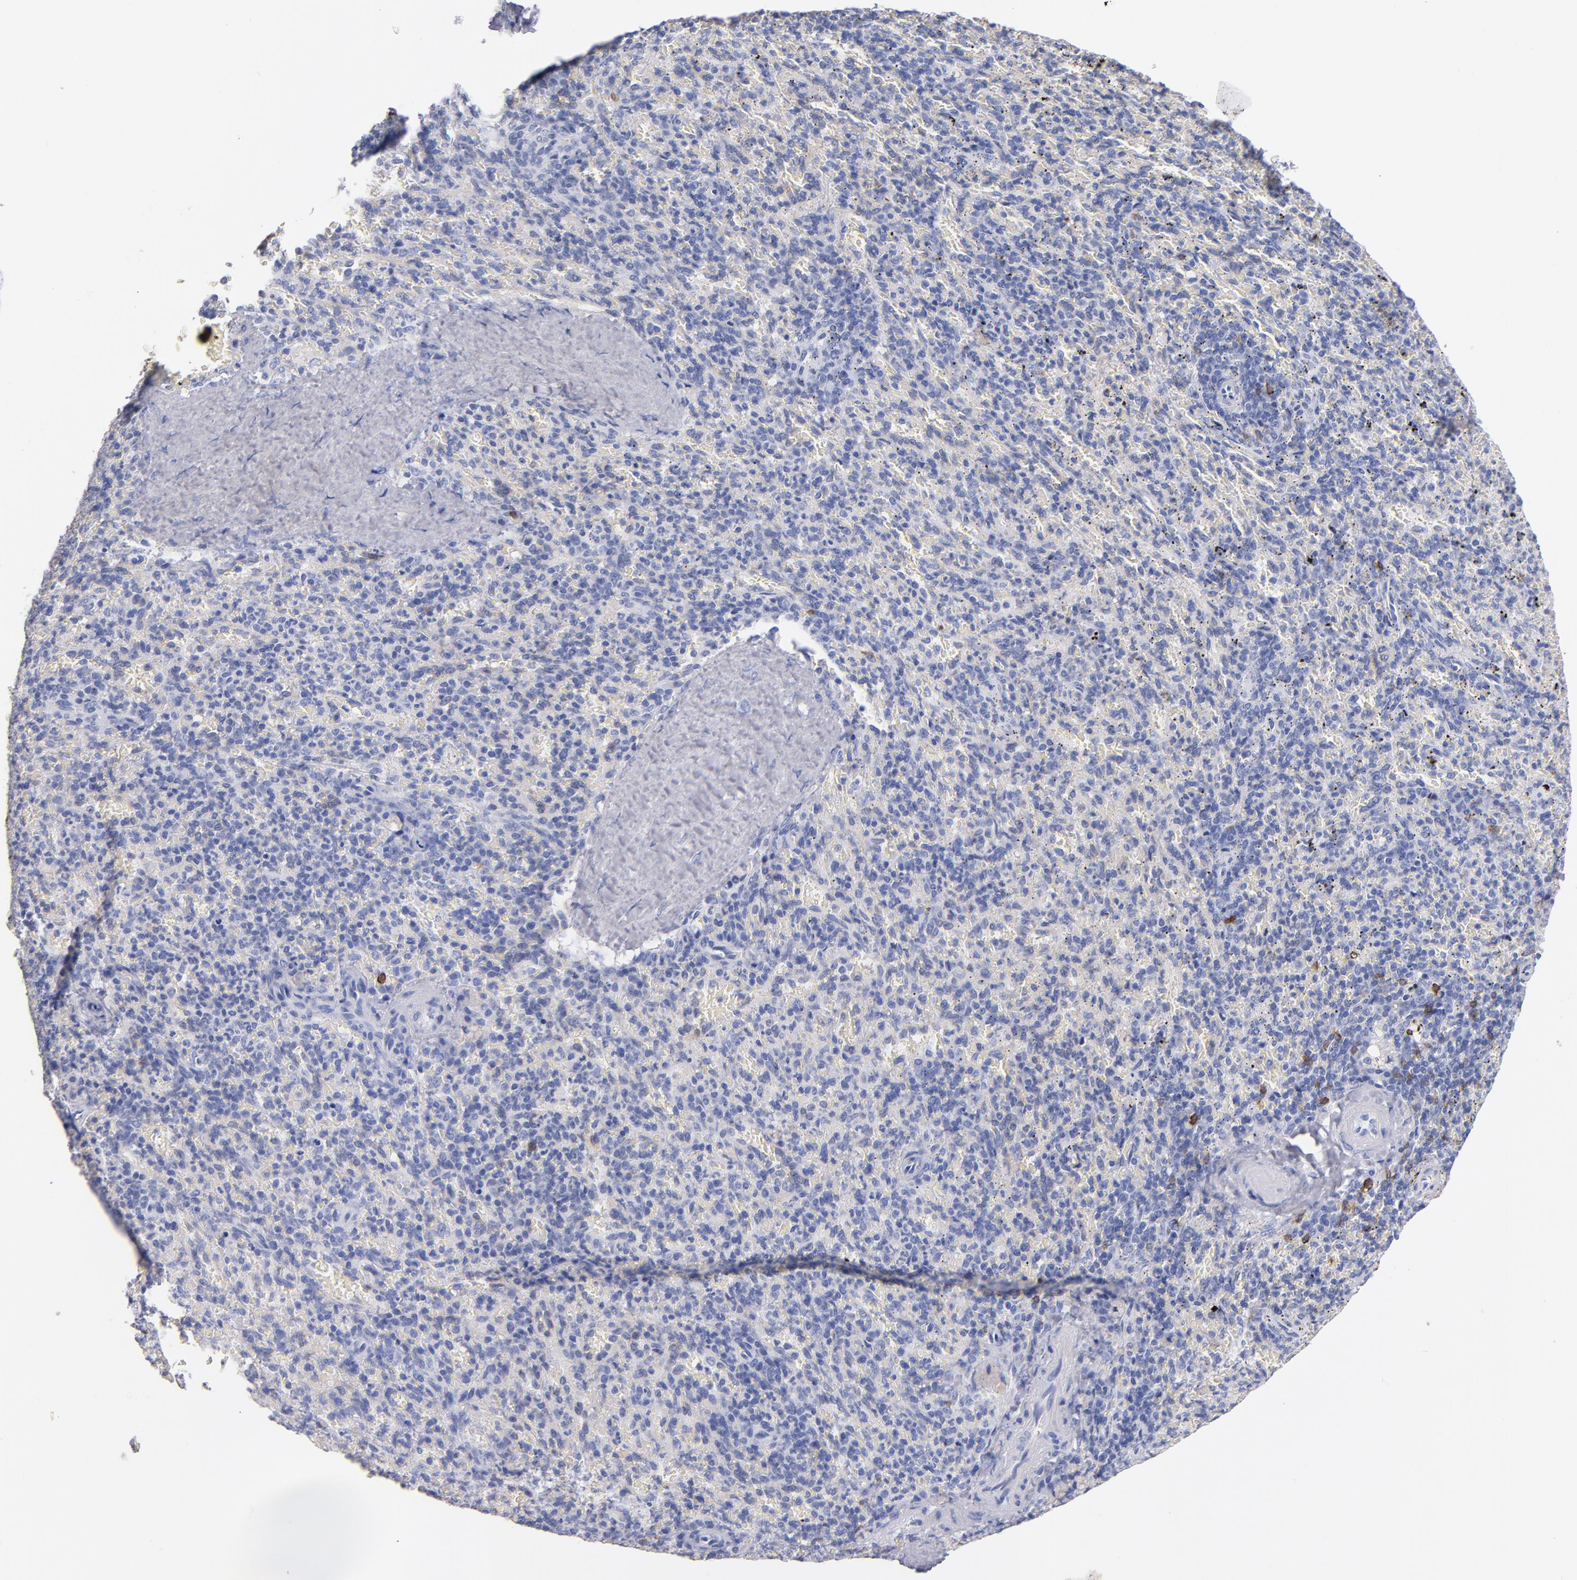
{"staining": {"intensity": "strong", "quantity": "<25%", "location": "cytoplasmic/membranous"}, "tissue": "spleen", "cell_type": "Cells in red pulp", "image_type": "normal", "snomed": [{"axis": "morphology", "description": "Normal tissue, NOS"}, {"axis": "topography", "description": "Spleen"}], "caption": "DAB immunohistochemical staining of benign human spleen displays strong cytoplasmic/membranous protein expression in approximately <25% of cells in red pulp.", "gene": "KIT", "patient": {"sex": "female", "age": 43}}